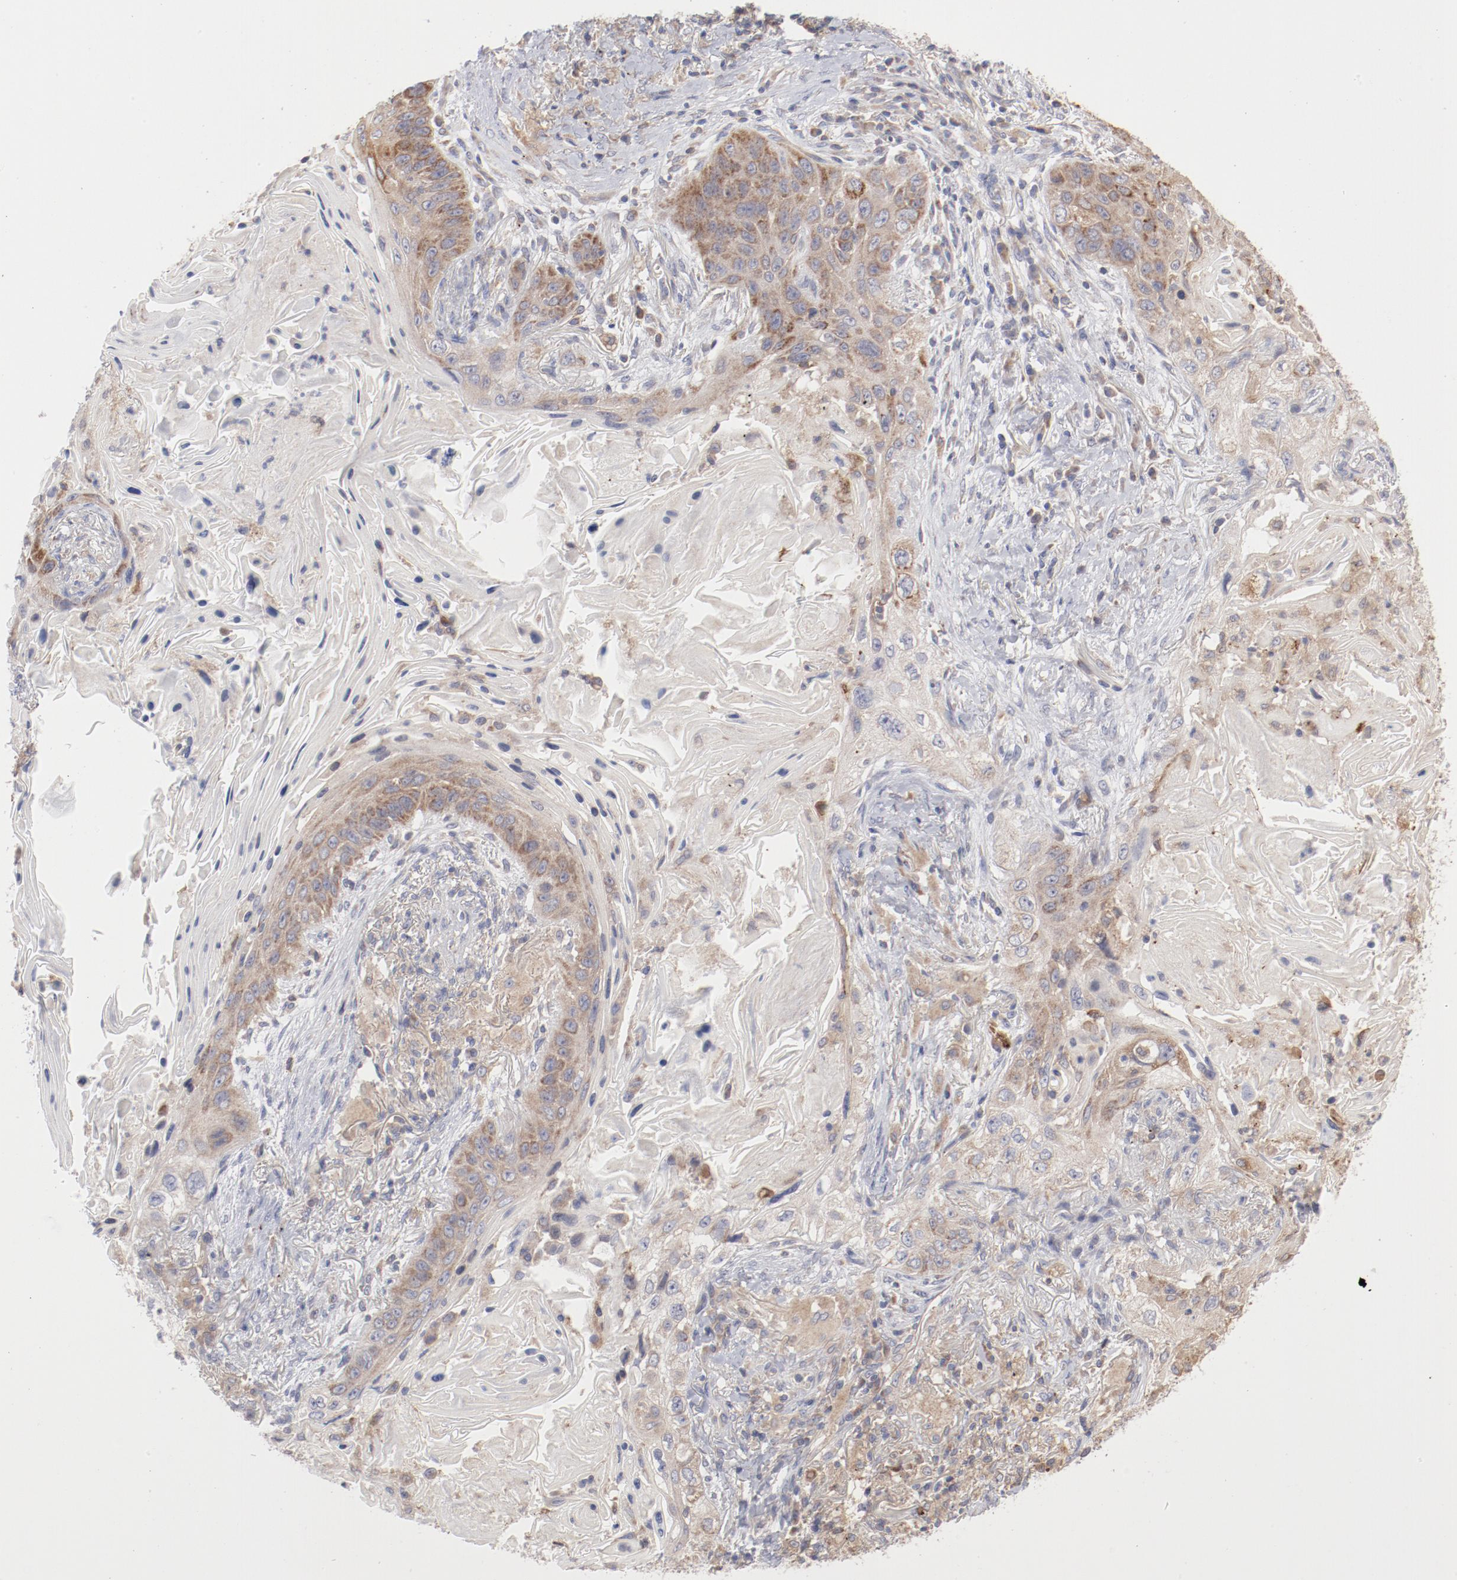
{"staining": {"intensity": "moderate", "quantity": ">75%", "location": "cytoplasmic/membranous"}, "tissue": "lung cancer", "cell_type": "Tumor cells", "image_type": "cancer", "snomed": [{"axis": "morphology", "description": "Squamous cell carcinoma, NOS"}, {"axis": "topography", "description": "Lung"}], "caption": "Lung squamous cell carcinoma stained for a protein shows moderate cytoplasmic/membranous positivity in tumor cells.", "gene": "PPFIBP2", "patient": {"sex": "female", "age": 67}}